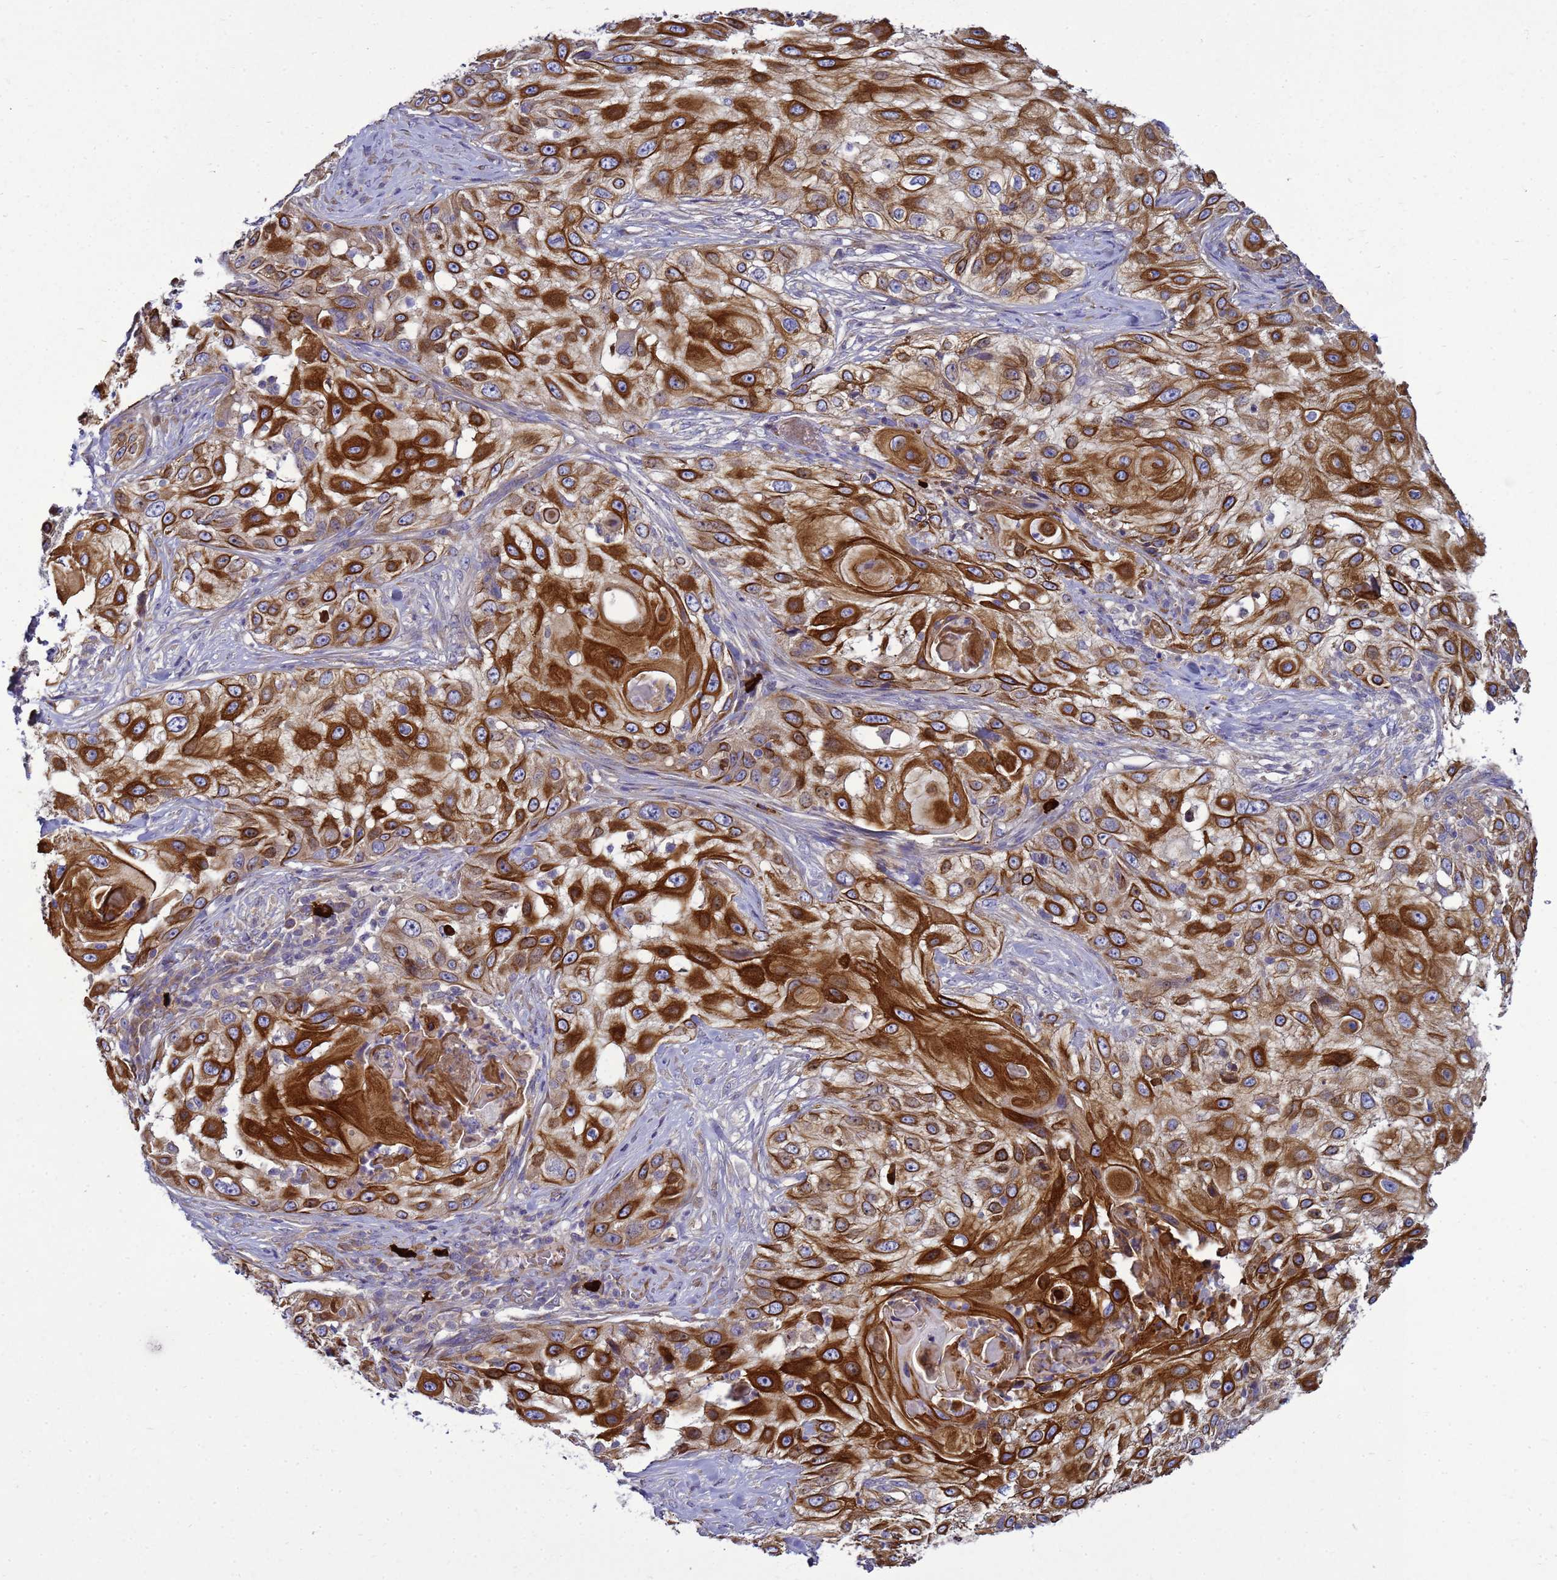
{"staining": {"intensity": "strong", "quantity": ">75%", "location": "cytoplasmic/membranous"}, "tissue": "skin cancer", "cell_type": "Tumor cells", "image_type": "cancer", "snomed": [{"axis": "morphology", "description": "Squamous cell carcinoma, NOS"}, {"axis": "topography", "description": "Skin"}], "caption": "Protein staining demonstrates strong cytoplasmic/membranous expression in about >75% of tumor cells in squamous cell carcinoma (skin).", "gene": "MON1B", "patient": {"sex": "female", "age": 44}}